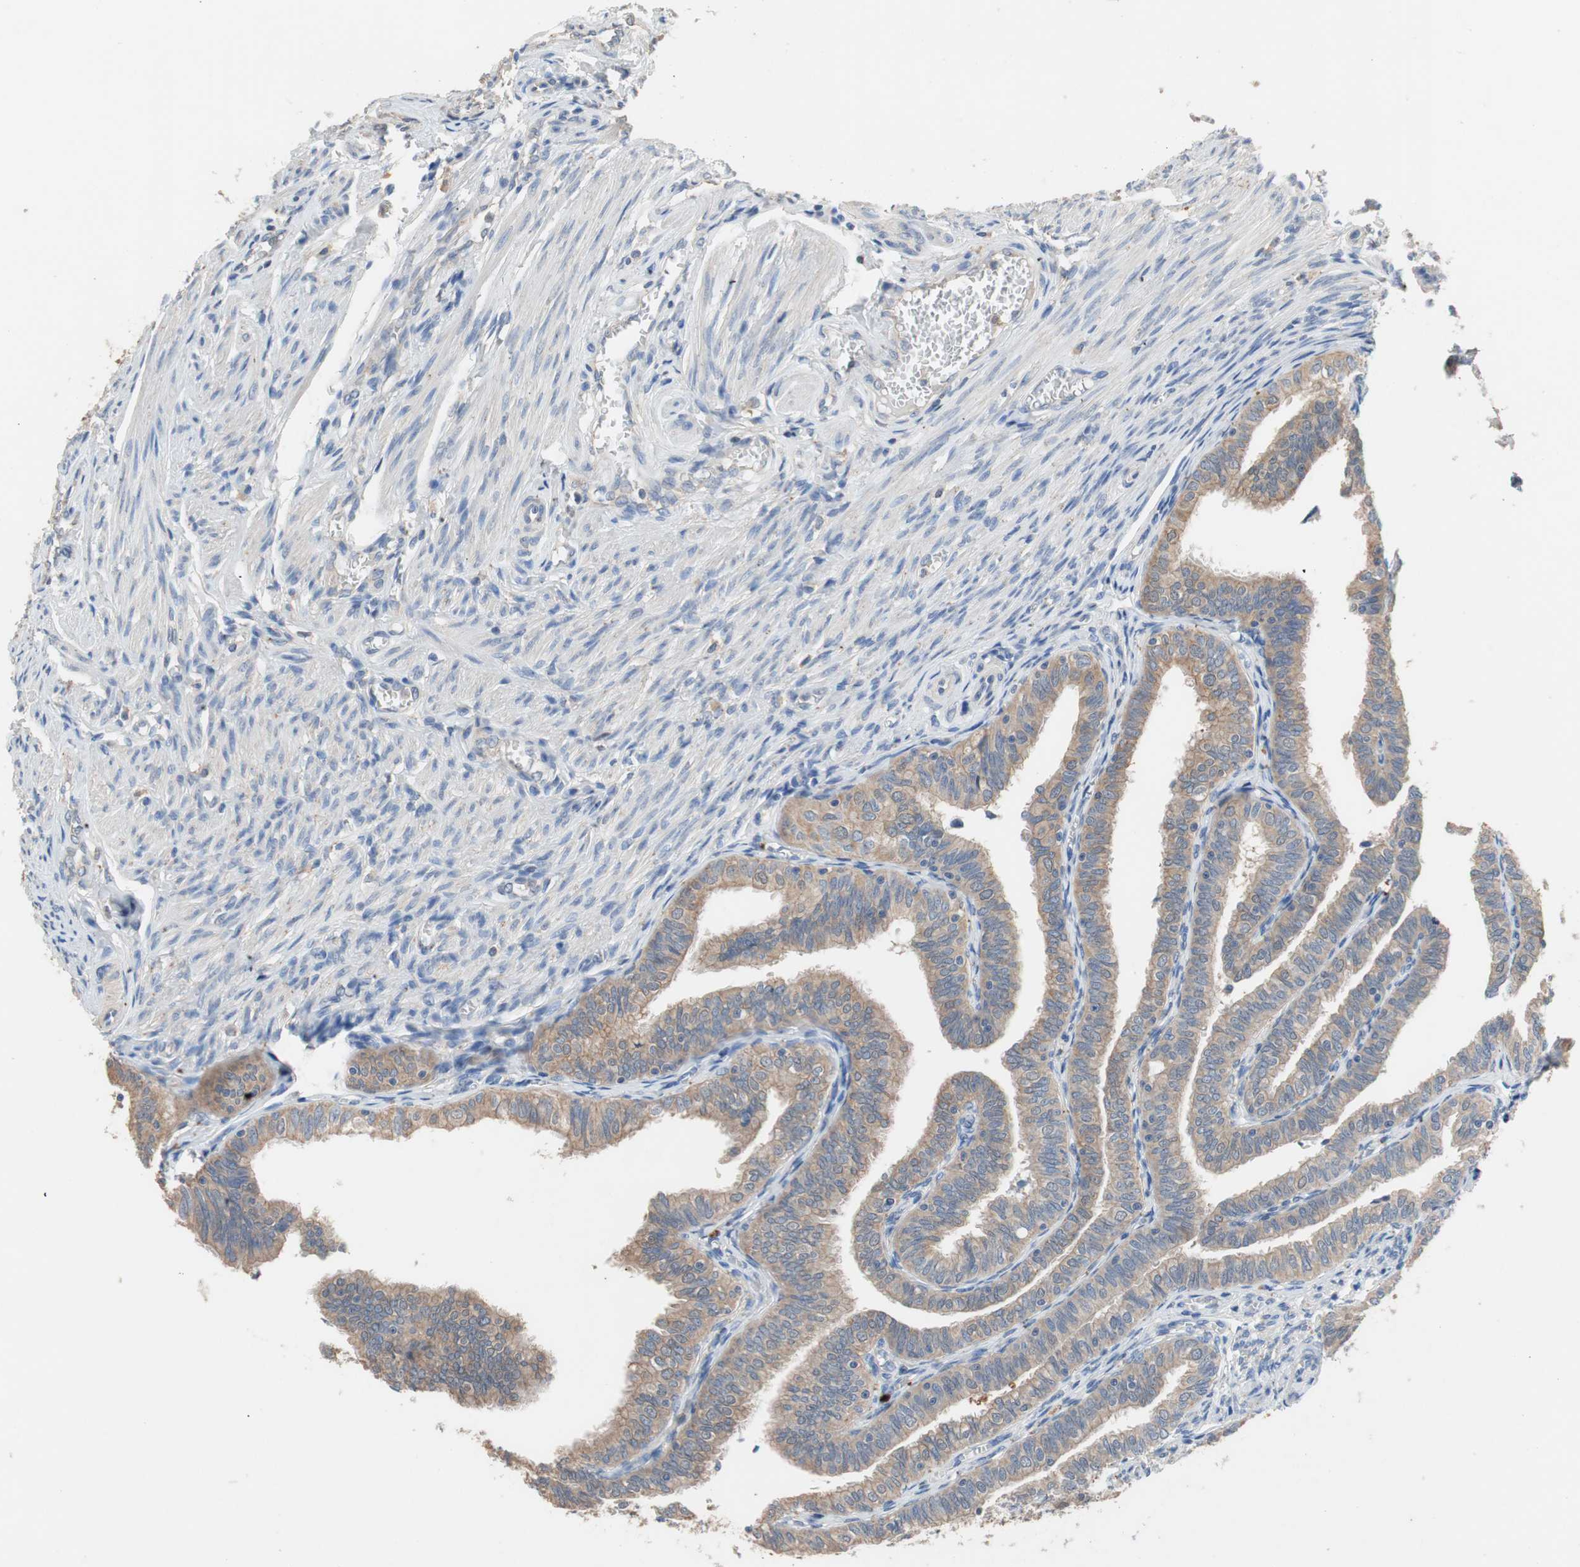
{"staining": {"intensity": "weak", "quantity": ">75%", "location": "cytoplasmic/membranous"}, "tissue": "fallopian tube", "cell_type": "Glandular cells", "image_type": "normal", "snomed": [{"axis": "morphology", "description": "Normal tissue, NOS"}, {"axis": "topography", "description": "Fallopian tube"}], "caption": "This histopathology image displays immunohistochemistry staining of benign fallopian tube, with low weak cytoplasmic/membranous expression in about >75% of glandular cells.", "gene": "ADAP1", "patient": {"sex": "female", "age": 46}}